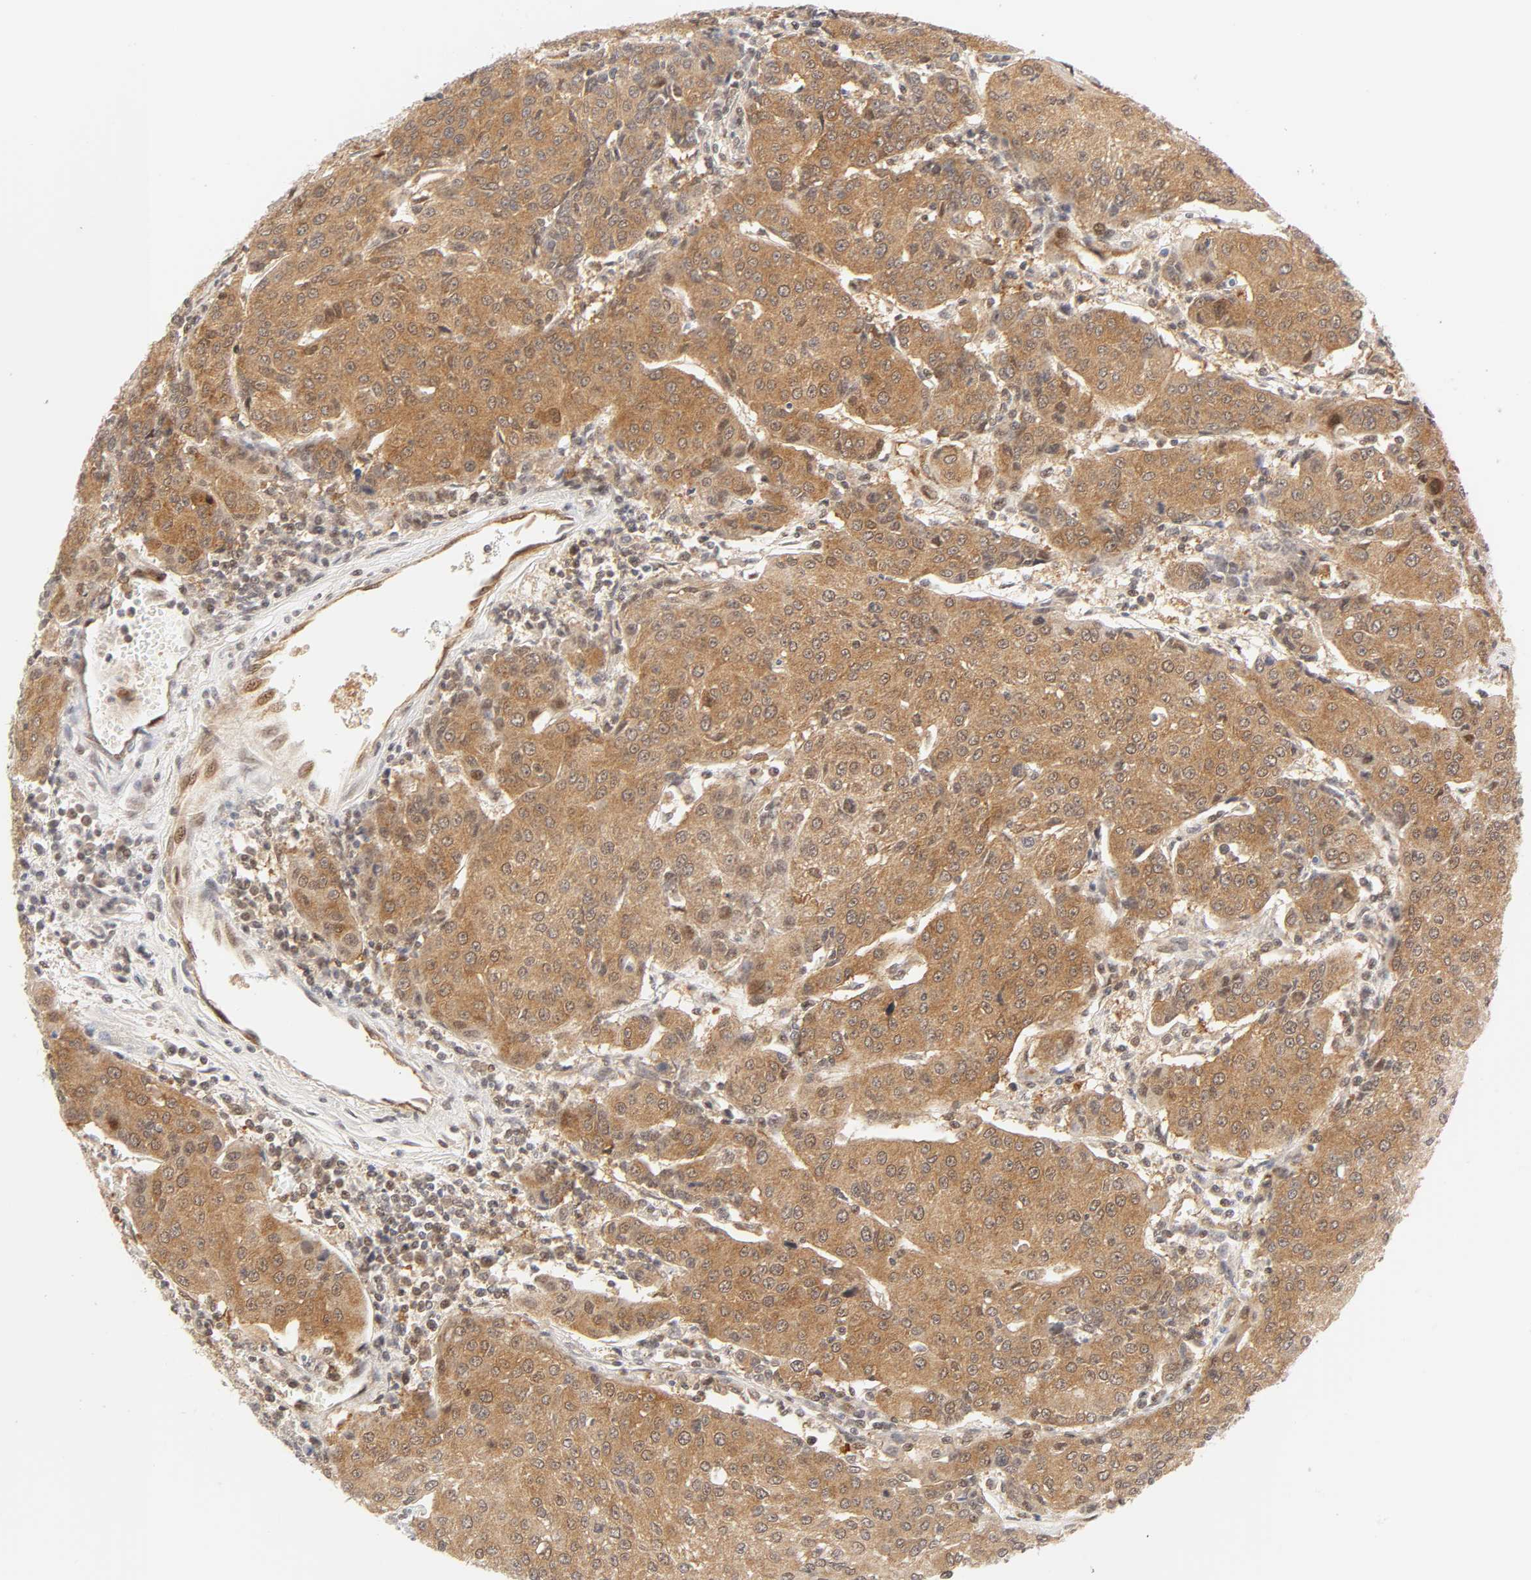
{"staining": {"intensity": "moderate", "quantity": ">75%", "location": "cytoplasmic/membranous,nuclear"}, "tissue": "urothelial cancer", "cell_type": "Tumor cells", "image_type": "cancer", "snomed": [{"axis": "morphology", "description": "Urothelial carcinoma, High grade"}, {"axis": "topography", "description": "Urinary bladder"}], "caption": "Human high-grade urothelial carcinoma stained with a protein marker shows moderate staining in tumor cells.", "gene": "CDC37", "patient": {"sex": "female", "age": 85}}